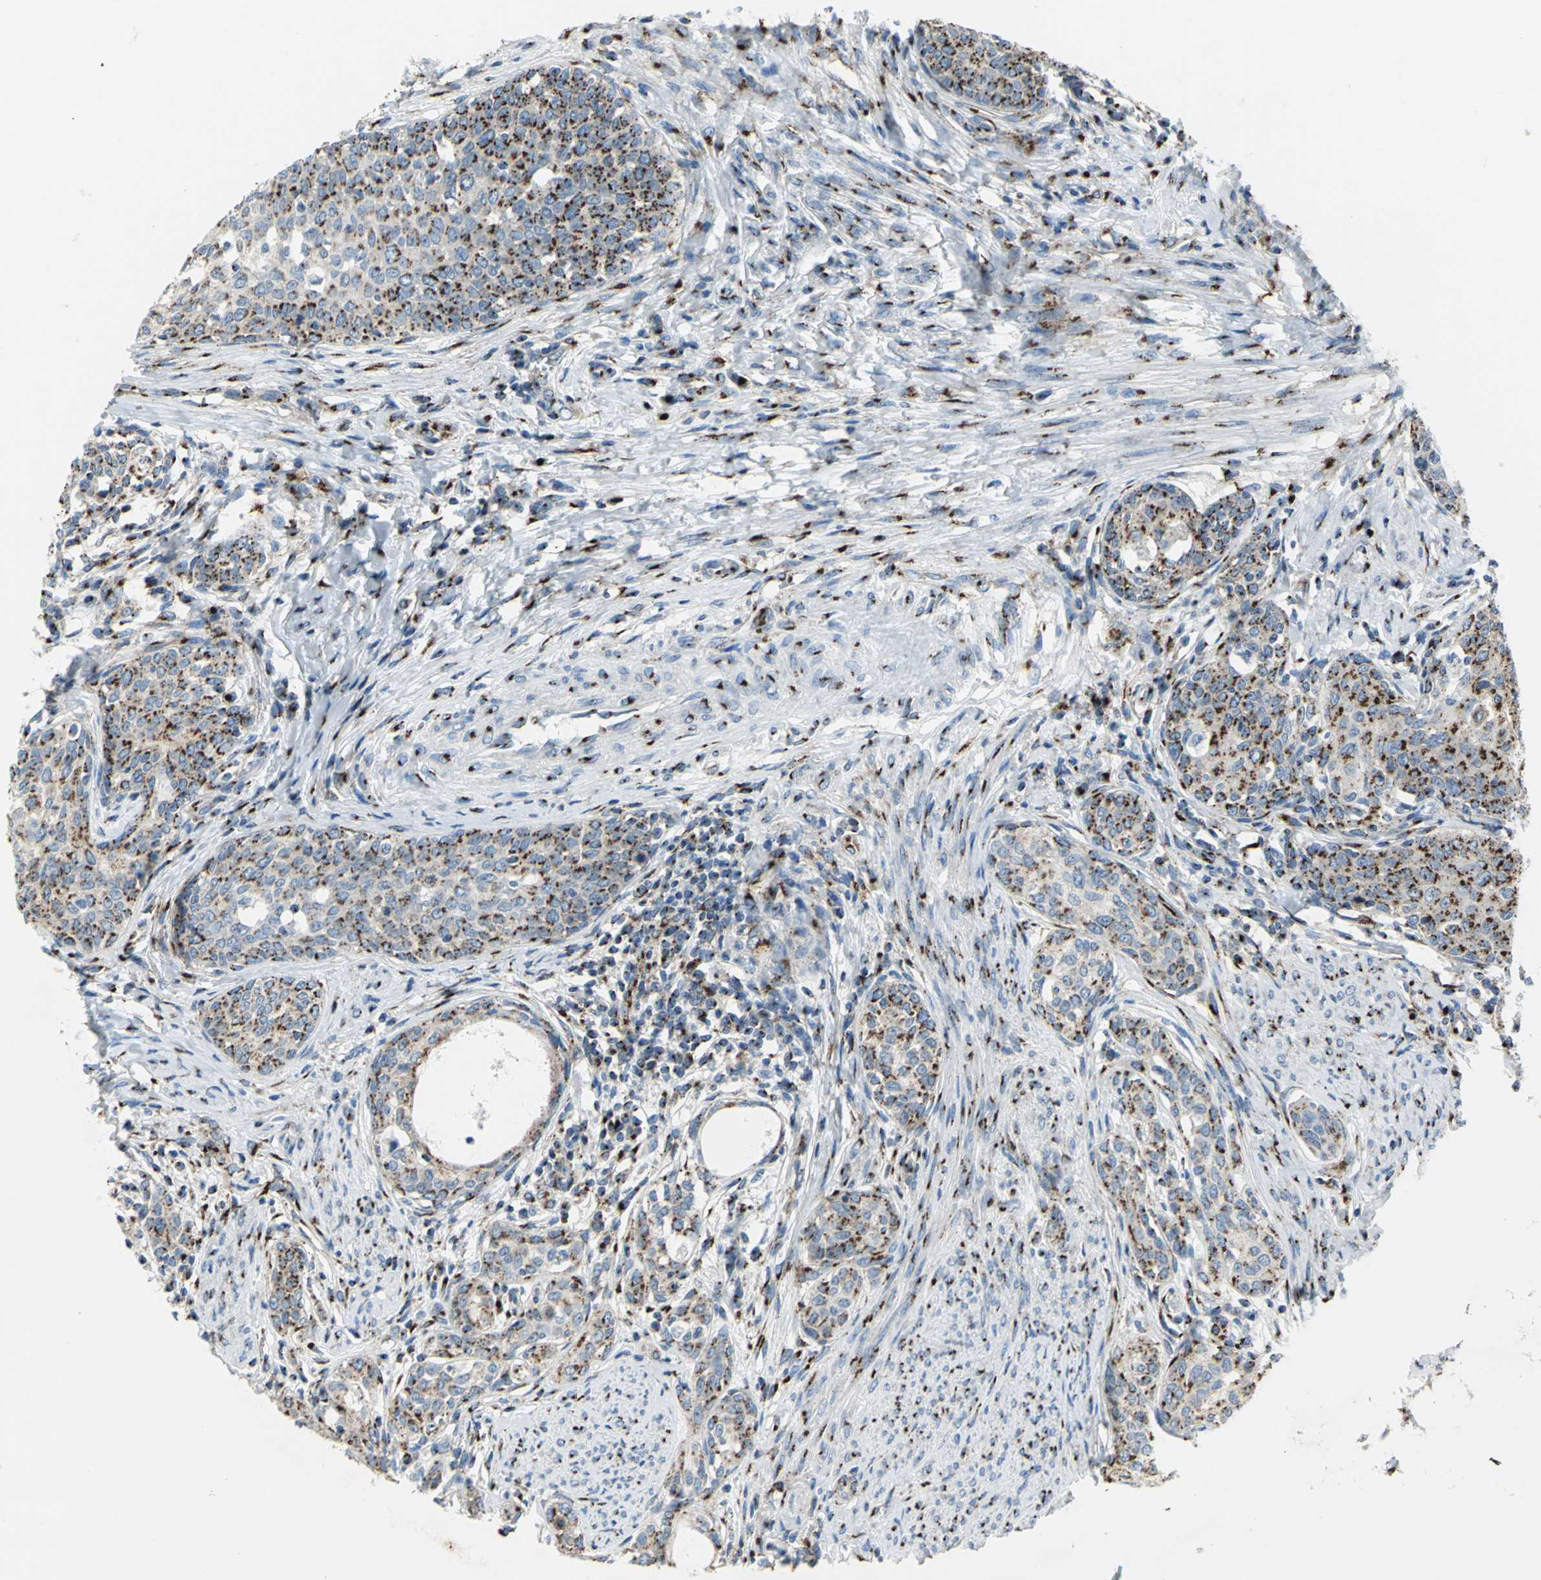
{"staining": {"intensity": "strong", "quantity": ">75%", "location": "cytoplasmic/membranous"}, "tissue": "cervical cancer", "cell_type": "Tumor cells", "image_type": "cancer", "snomed": [{"axis": "morphology", "description": "Squamous cell carcinoma, NOS"}, {"axis": "morphology", "description": "Adenocarcinoma, NOS"}, {"axis": "topography", "description": "Cervix"}], "caption": "The photomicrograph displays a brown stain indicating the presence of a protein in the cytoplasmic/membranous of tumor cells in cervical cancer. (Stains: DAB in brown, nuclei in blue, Microscopy: brightfield microscopy at high magnification).", "gene": "GPR3", "patient": {"sex": "female", "age": 52}}